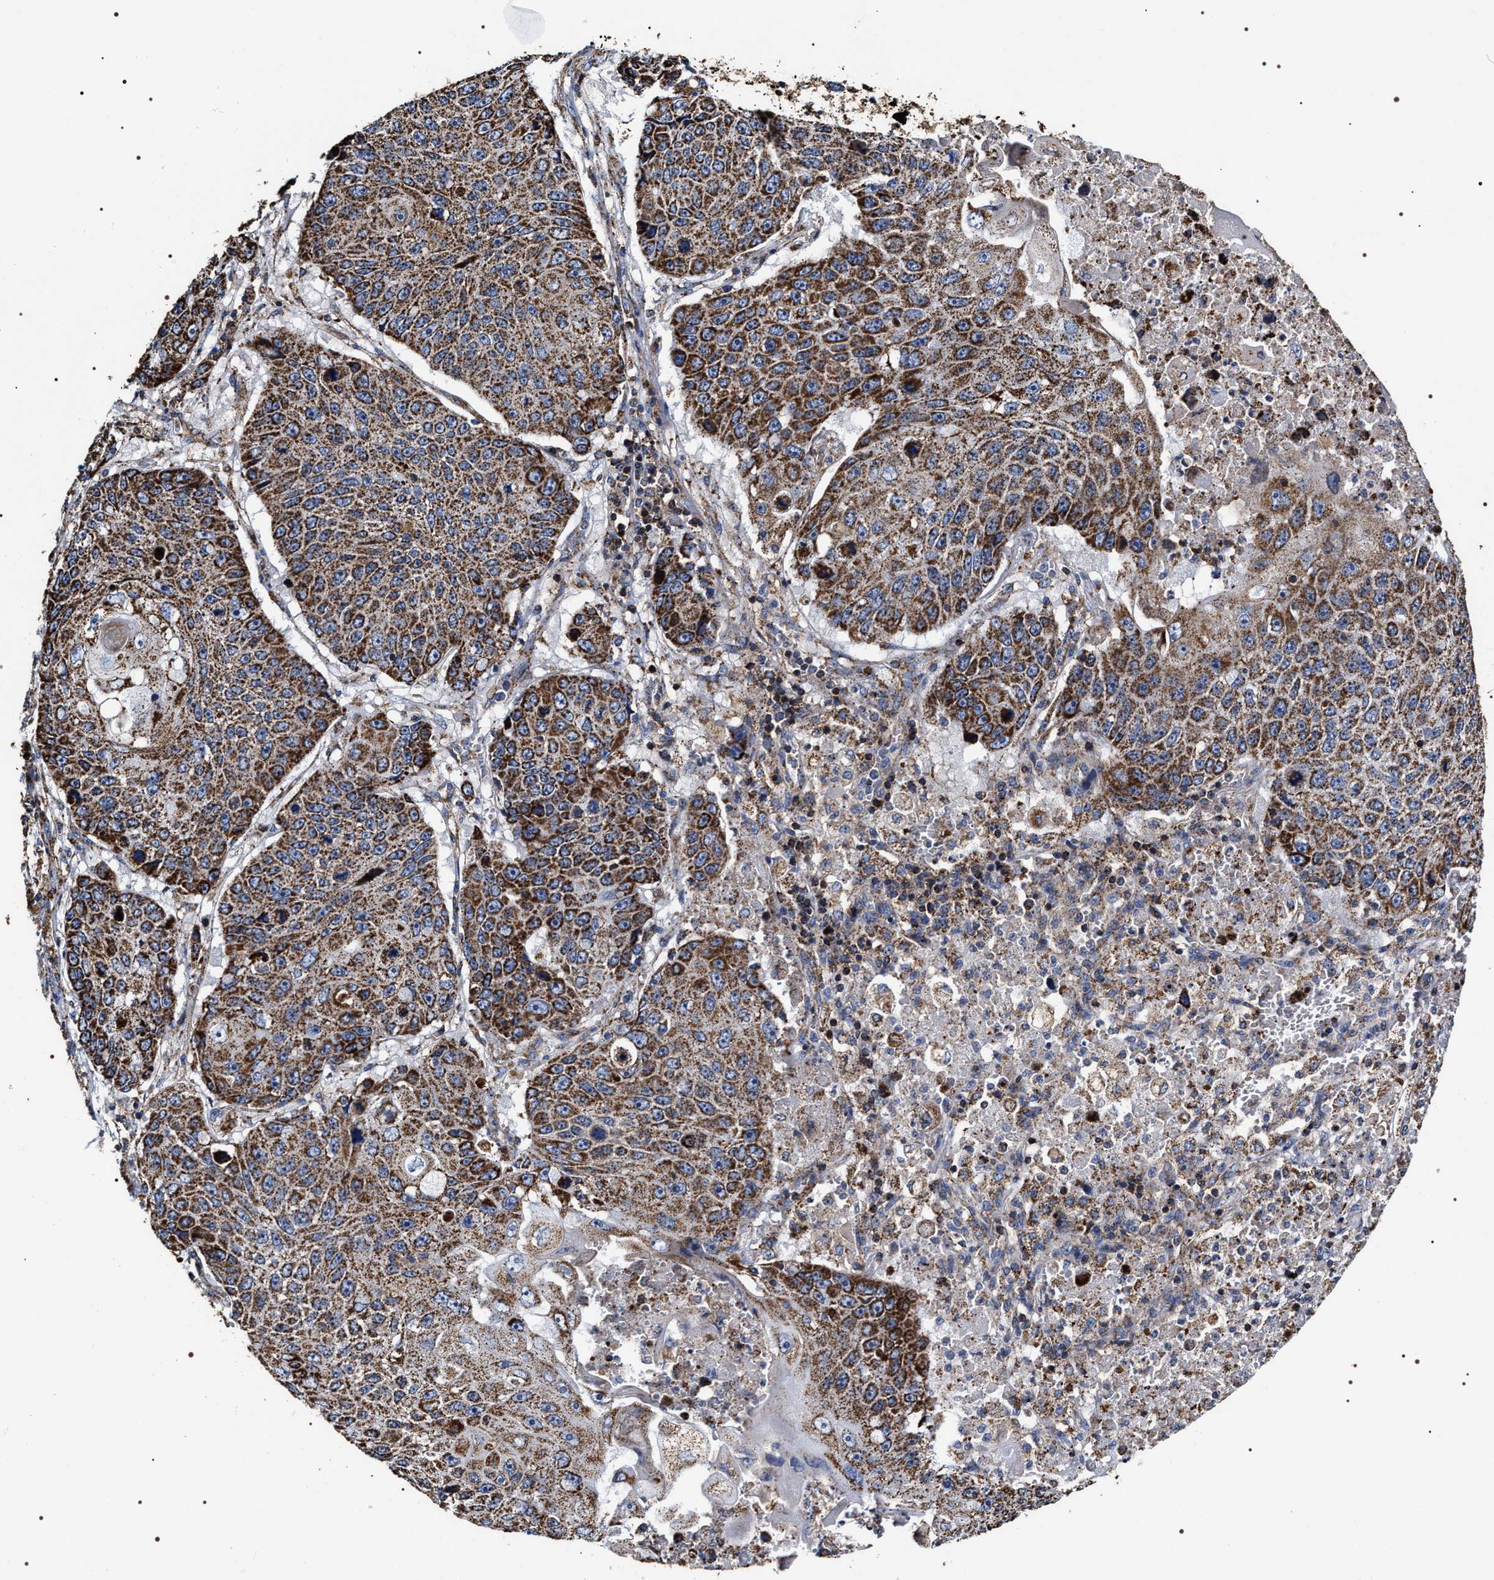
{"staining": {"intensity": "strong", "quantity": ">75%", "location": "cytoplasmic/membranous"}, "tissue": "lung cancer", "cell_type": "Tumor cells", "image_type": "cancer", "snomed": [{"axis": "morphology", "description": "Squamous cell carcinoma, NOS"}, {"axis": "topography", "description": "Lung"}], "caption": "Immunohistochemical staining of human lung squamous cell carcinoma displays strong cytoplasmic/membranous protein positivity in about >75% of tumor cells. The staining was performed using DAB (3,3'-diaminobenzidine), with brown indicating positive protein expression. Nuclei are stained blue with hematoxylin.", "gene": "COG5", "patient": {"sex": "male", "age": 61}}